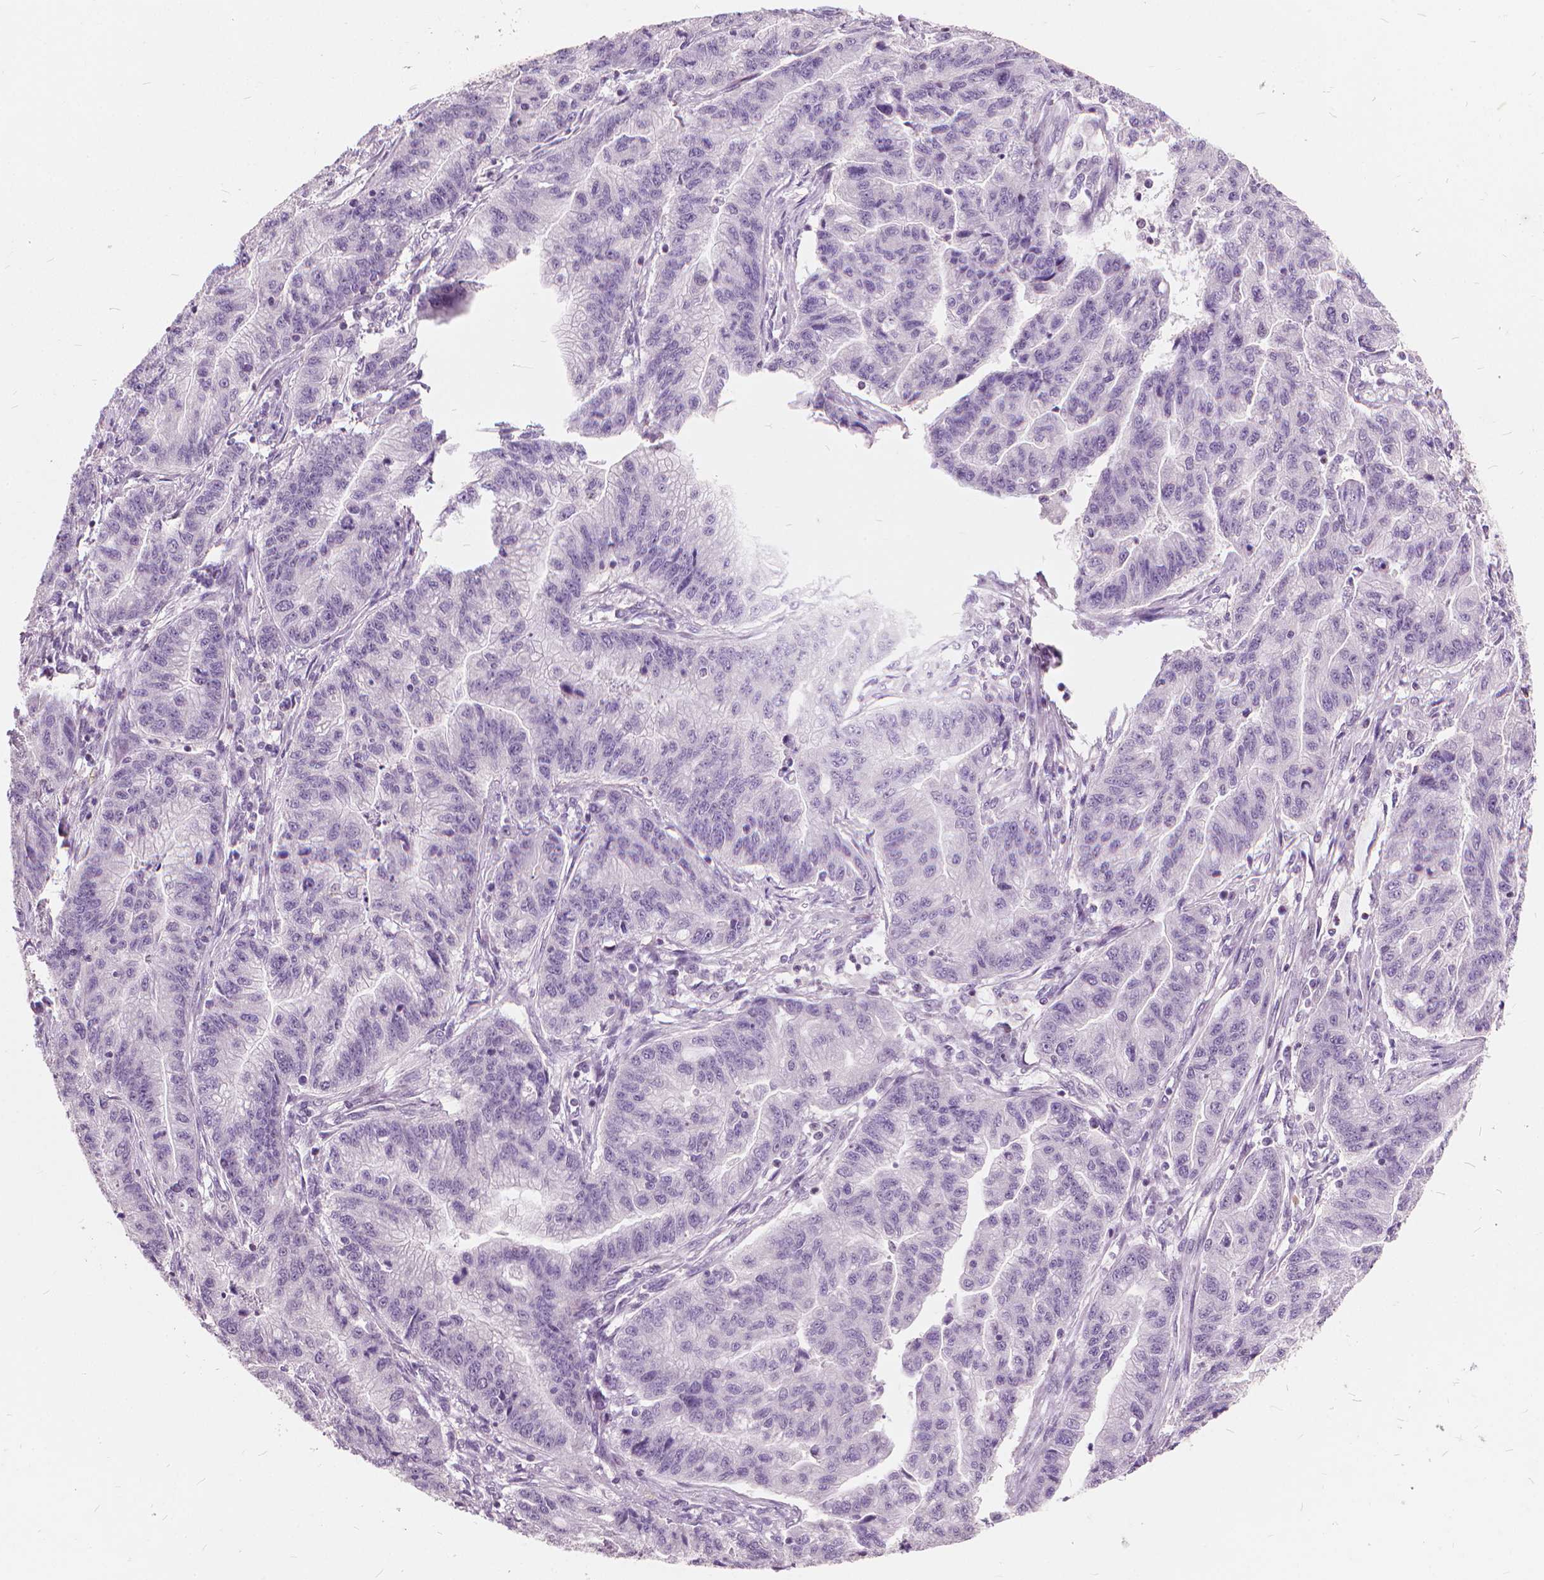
{"staining": {"intensity": "negative", "quantity": "none", "location": "none"}, "tissue": "stomach cancer", "cell_type": "Tumor cells", "image_type": "cancer", "snomed": [{"axis": "morphology", "description": "Adenocarcinoma, NOS"}, {"axis": "topography", "description": "Stomach"}], "caption": "Tumor cells are negative for brown protein staining in adenocarcinoma (stomach).", "gene": "STAT5B", "patient": {"sex": "male", "age": 83}}